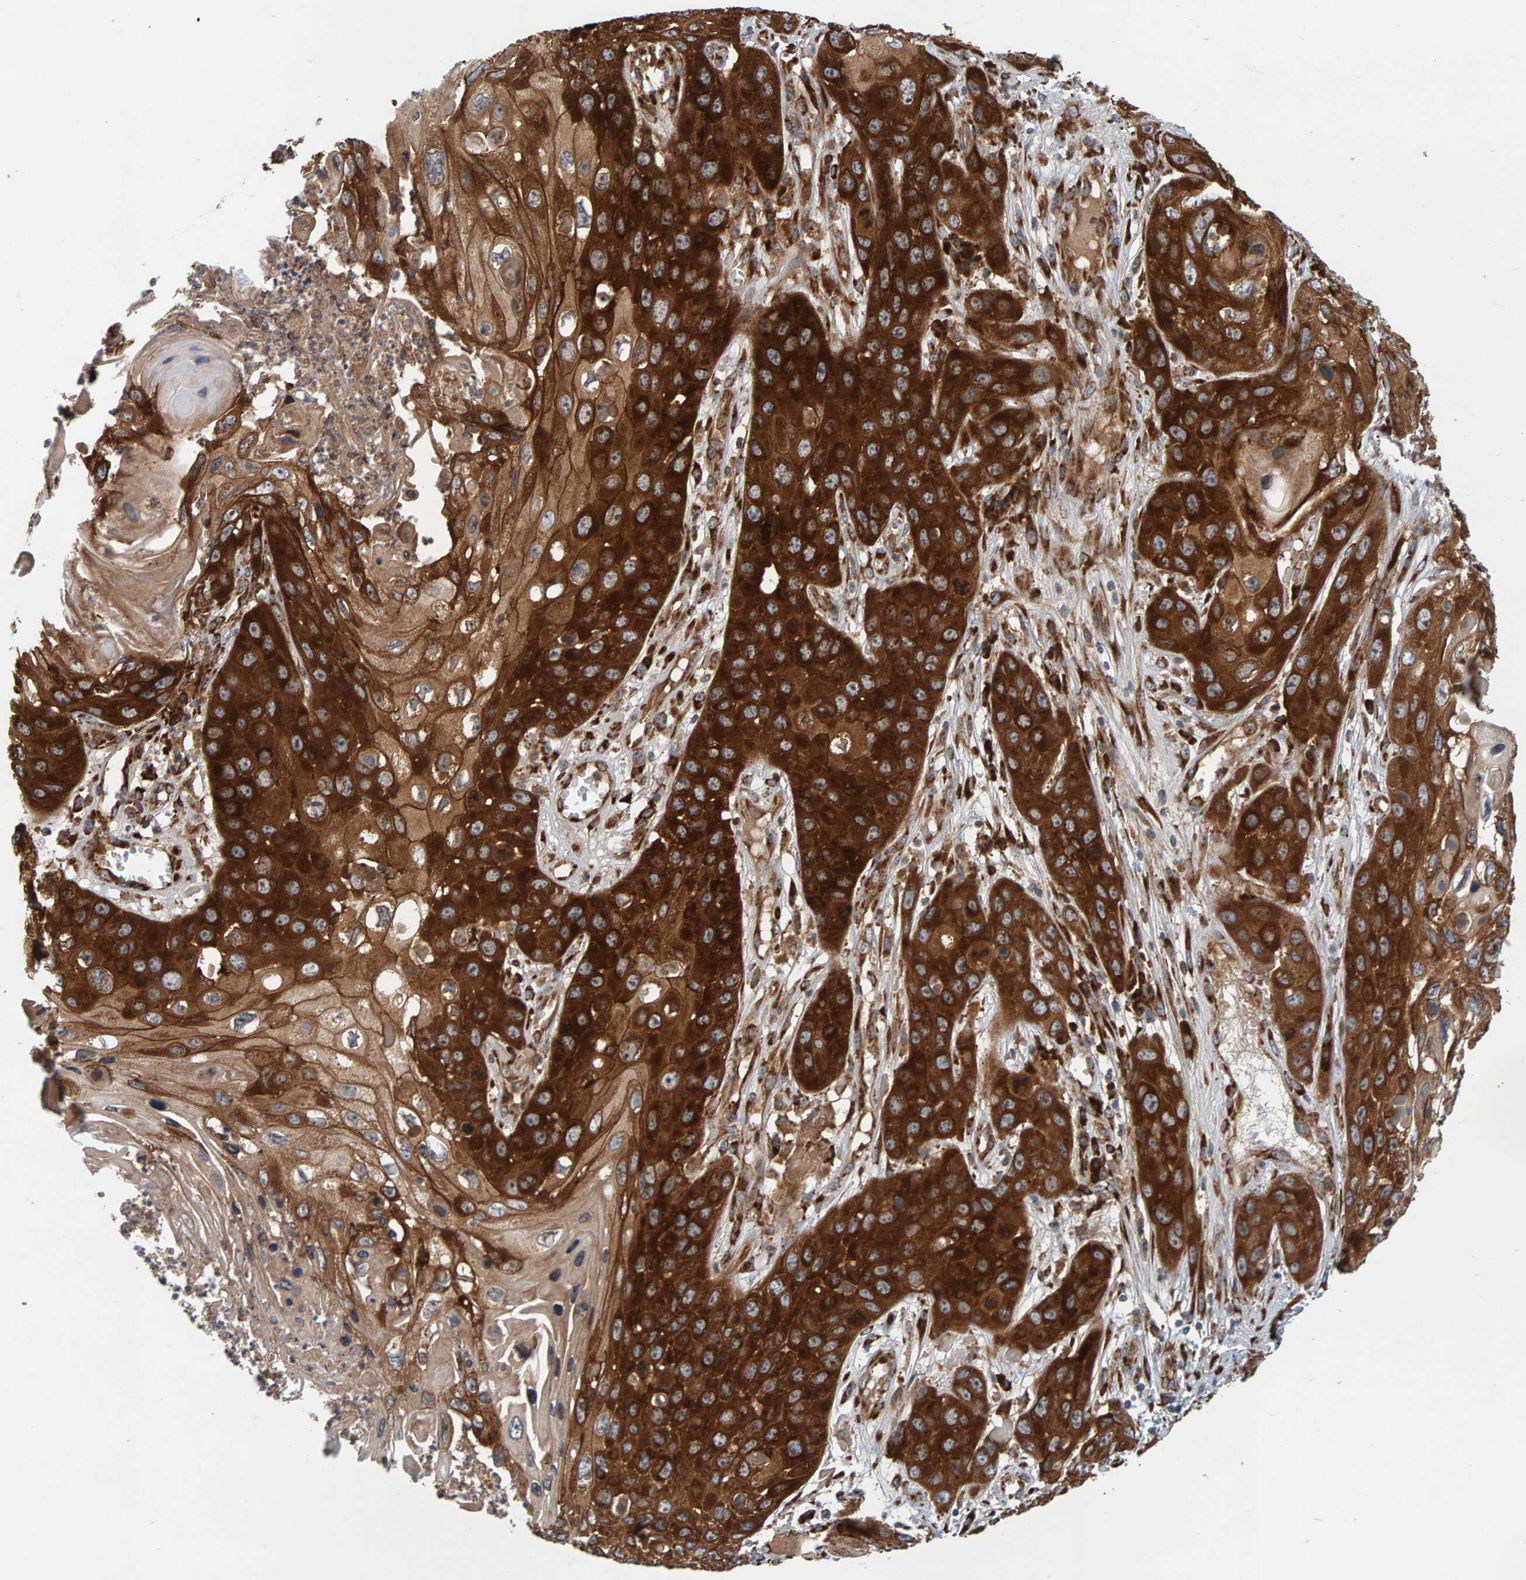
{"staining": {"intensity": "strong", "quantity": ">75%", "location": "cytoplasmic/membranous"}, "tissue": "skin cancer", "cell_type": "Tumor cells", "image_type": "cancer", "snomed": [{"axis": "morphology", "description": "Squamous cell carcinoma, NOS"}, {"axis": "topography", "description": "Skin"}], "caption": "High-power microscopy captured an IHC image of skin squamous cell carcinoma, revealing strong cytoplasmic/membranous expression in about >75% of tumor cells. The staining was performed using DAB (3,3'-diaminobenzidine) to visualize the protein expression in brown, while the nuclei were stained in blue with hematoxylin (Magnification: 20x).", "gene": "BAIAP2", "patient": {"sex": "male", "age": 55}}